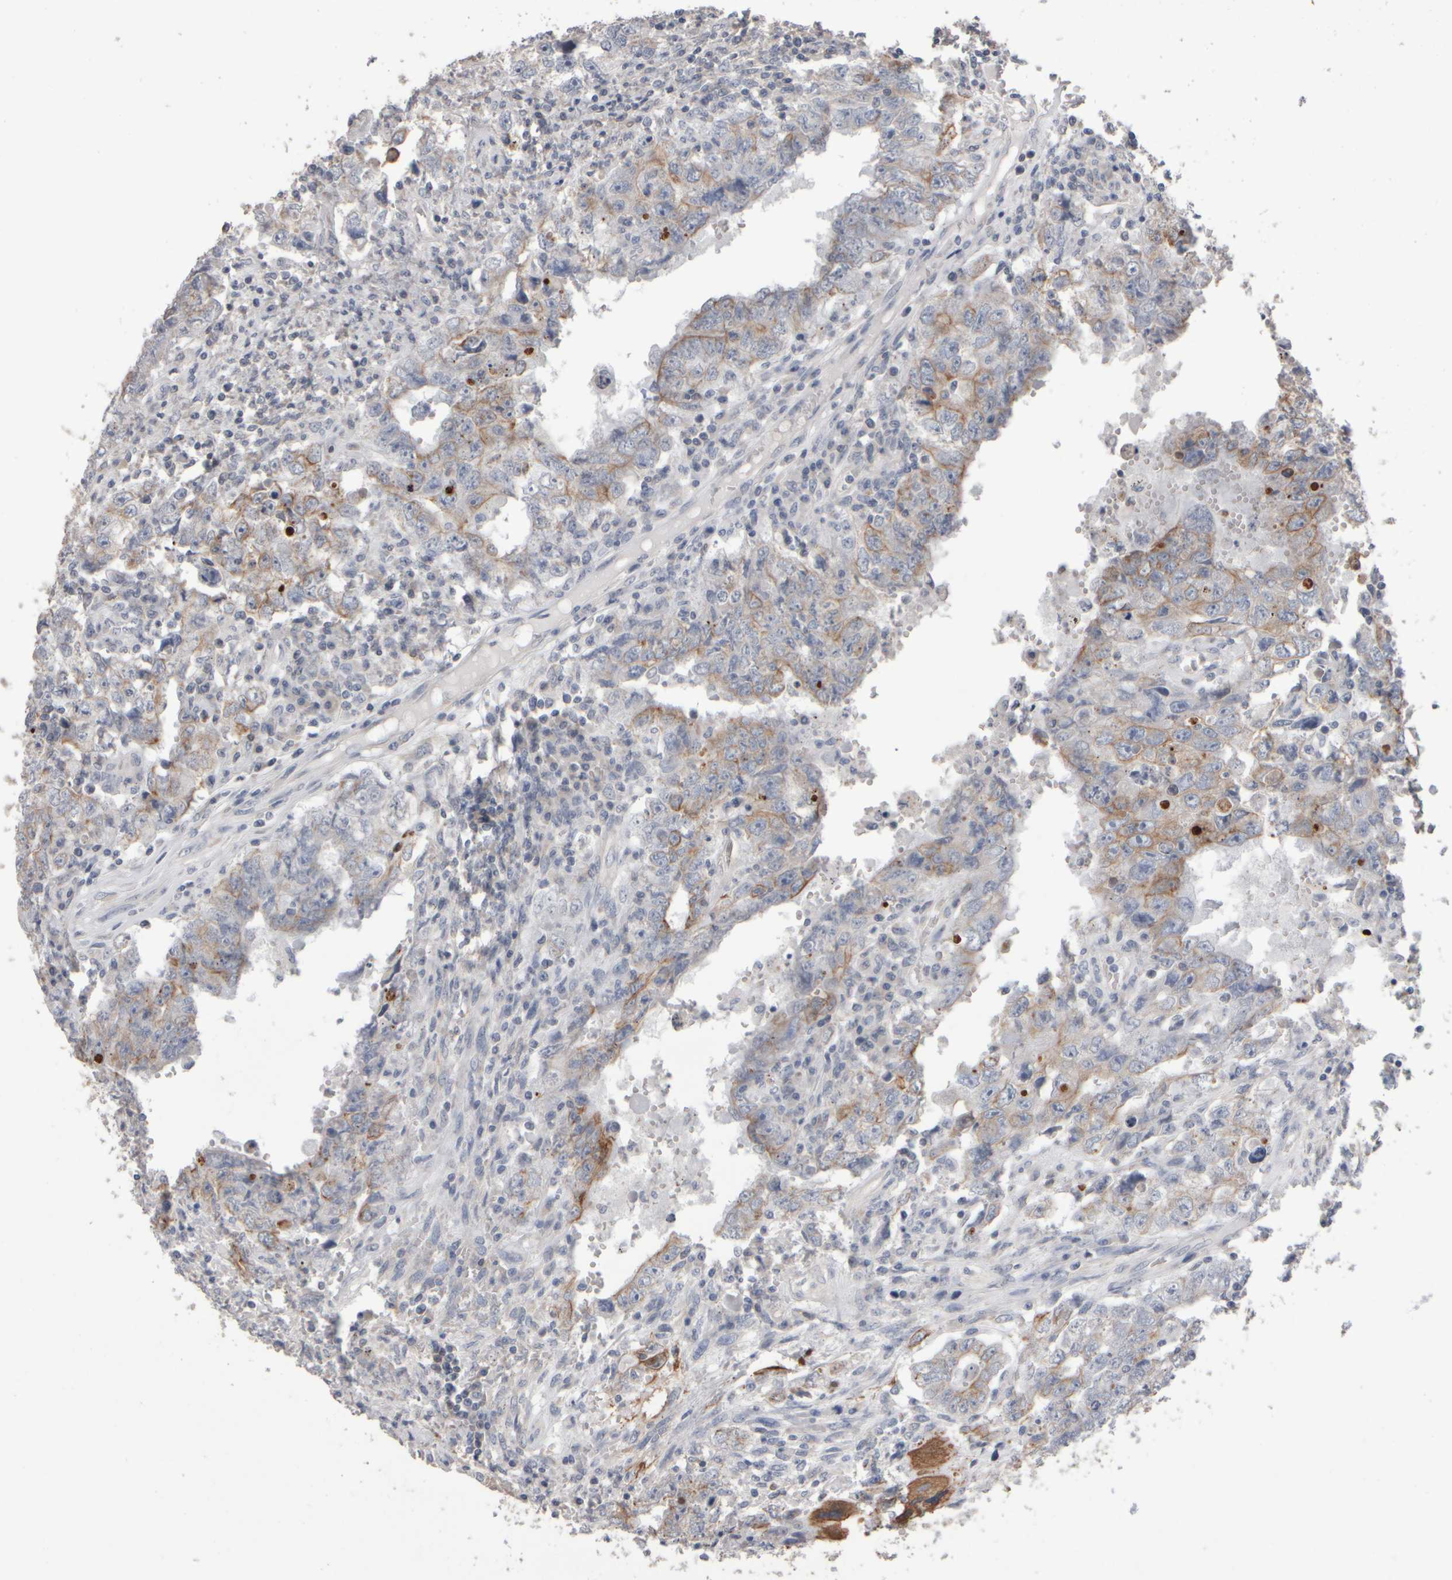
{"staining": {"intensity": "weak", "quantity": ">75%", "location": "cytoplasmic/membranous"}, "tissue": "testis cancer", "cell_type": "Tumor cells", "image_type": "cancer", "snomed": [{"axis": "morphology", "description": "Carcinoma, Embryonal, NOS"}, {"axis": "topography", "description": "Testis"}], "caption": "Testis cancer stained with IHC reveals weak cytoplasmic/membranous expression in about >75% of tumor cells. (Stains: DAB (3,3'-diaminobenzidine) in brown, nuclei in blue, Microscopy: brightfield microscopy at high magnification).", "gene": "EPHX2", "patient": {"sex": "male", "age": 26}}